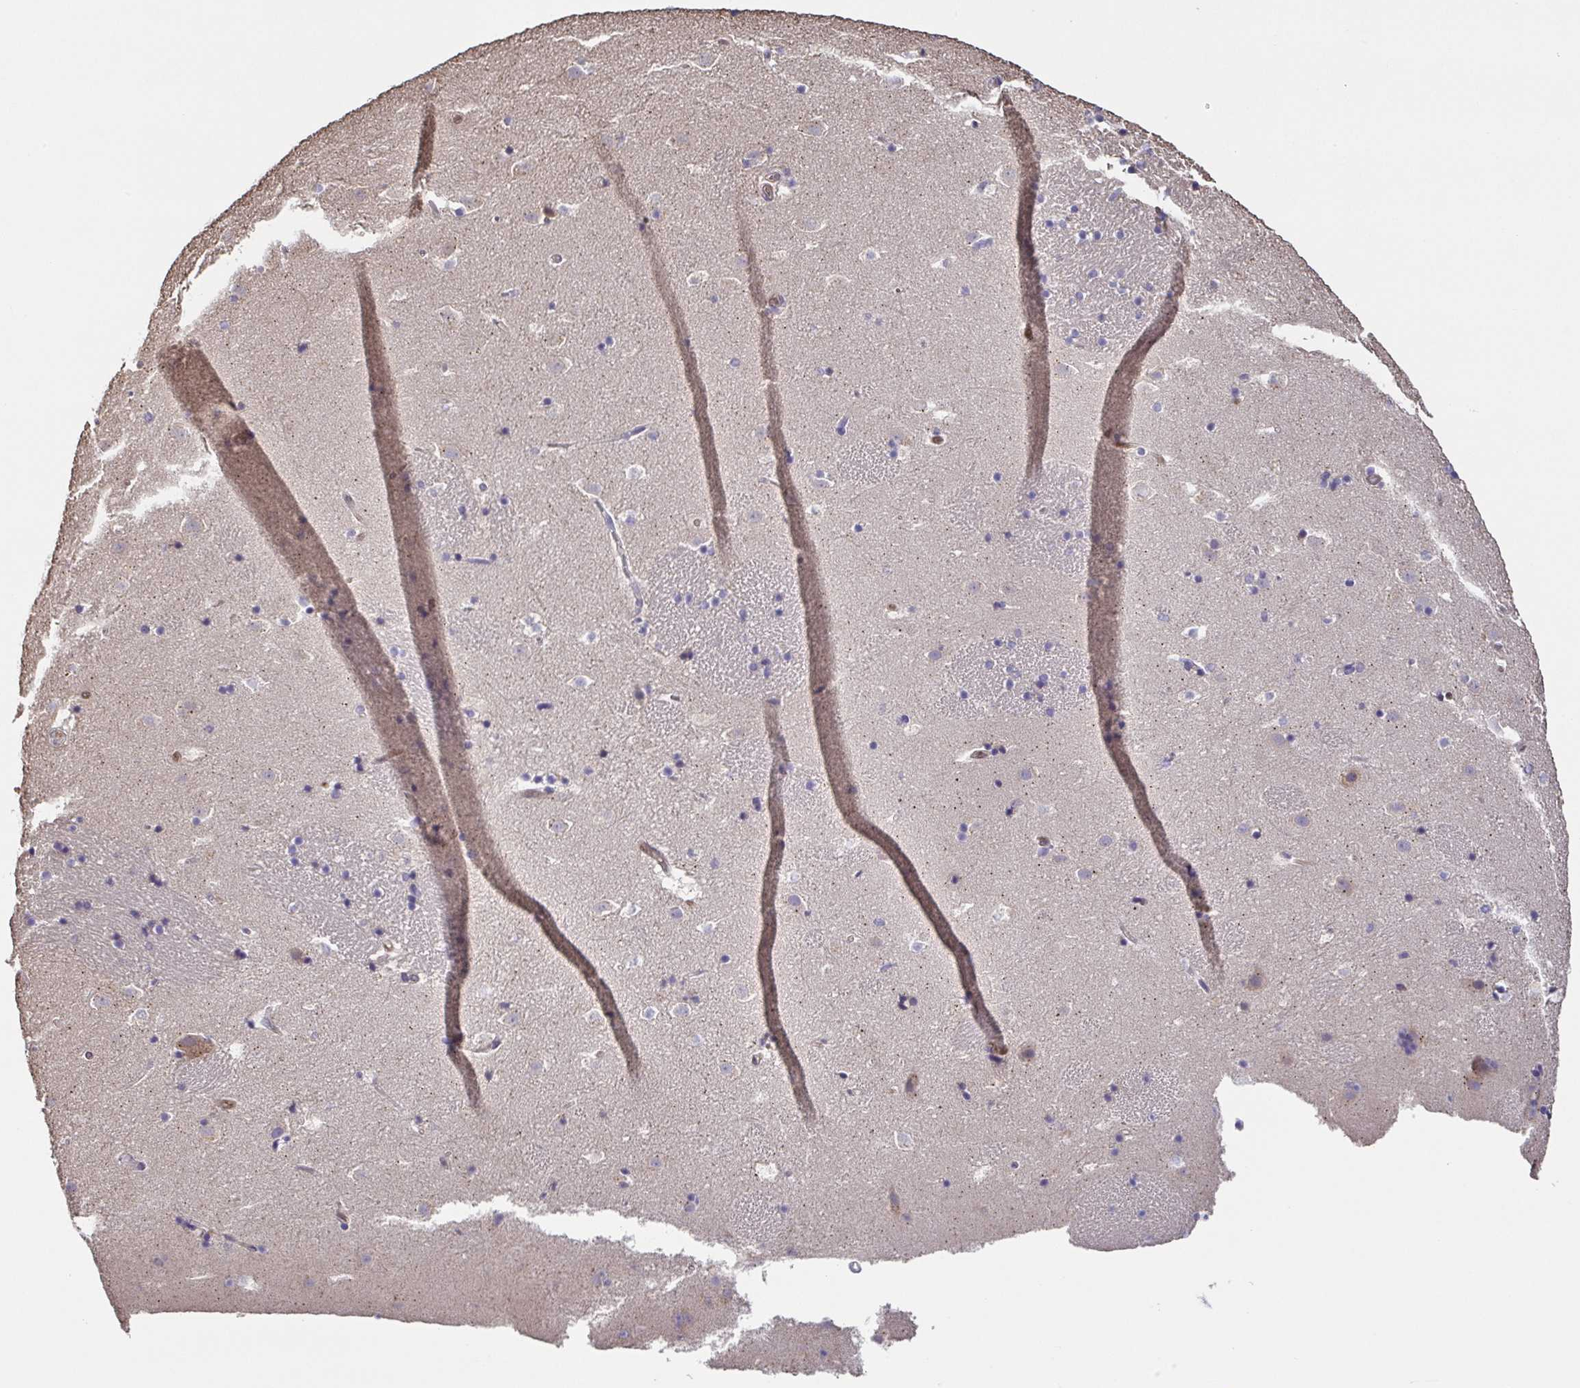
{"staining": {"intensity": "negative", "quantity": "none", "location": "none"}, "tissue": "caudate", "cell_type": "Glial cells", "image_type": "normal", "snomed": [{"axis": "morphology", "description": "Normal tissue, NOS"}, {"axis": "topography", "description": "Lateral ventricle wall"}], "caption": "Glial cells show no significant positivity in unremarkable caudate.", "gene": "EIF3D", "patient": {"sex": "male", "age": 37}}